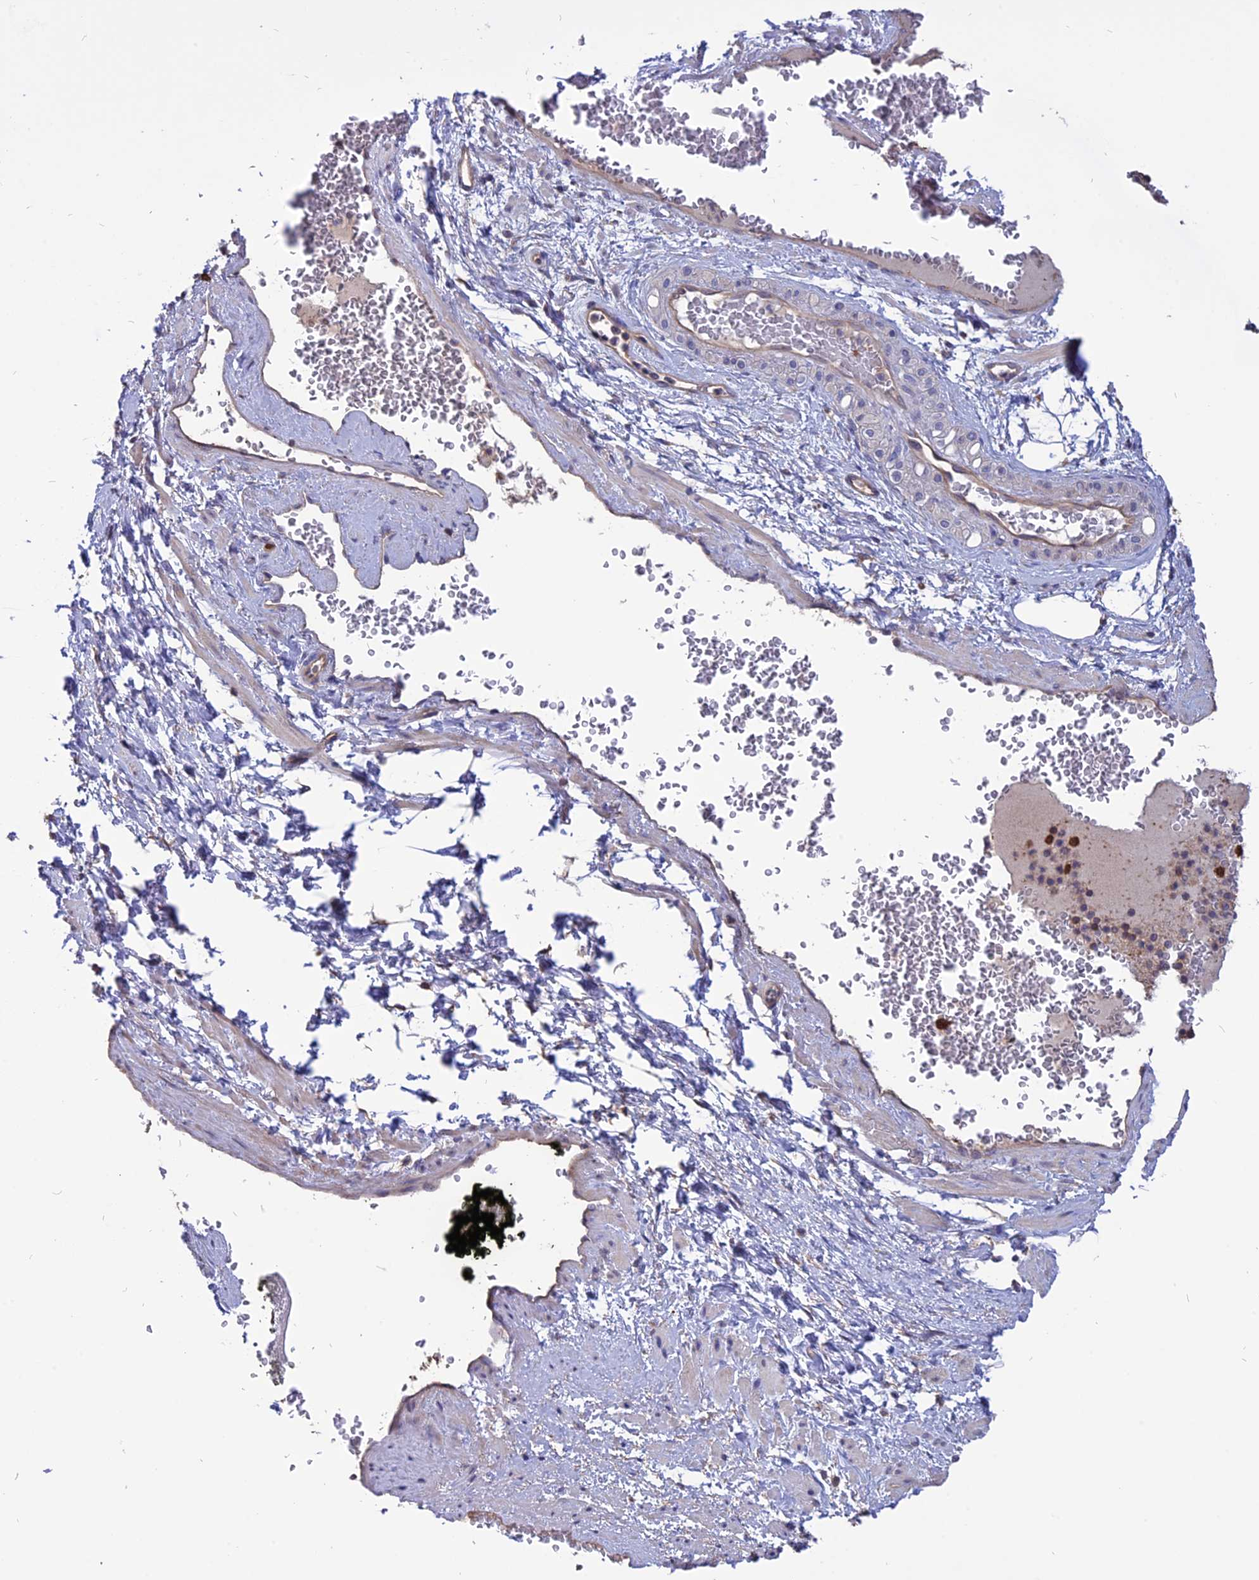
{"staining": {"intensity": "weak", "quantity": ">75%", "location": "cytoplasmic/membranous"}, "tissue": "adipose tissue", "cell_type": "Adipocytes", "image_type": "normal", "snomed": [{"axis": "morphology", "description": "Normal tissue, NOS"}, {"axis": "morphology", "description": "Adenocarcinoma, Low grade"}, {"axis": "topography", "description": "Prostate"}, {"axis": "topography", "description": "Peripheral nerve tissue"}], "caption": "A brown stain highlights weak cytoplasmic/membranous staining of a protein in adipocytes of normal adipose tissue.", "gene": "CARMIL2", "patient": {"sex": "male", "age": 63}}